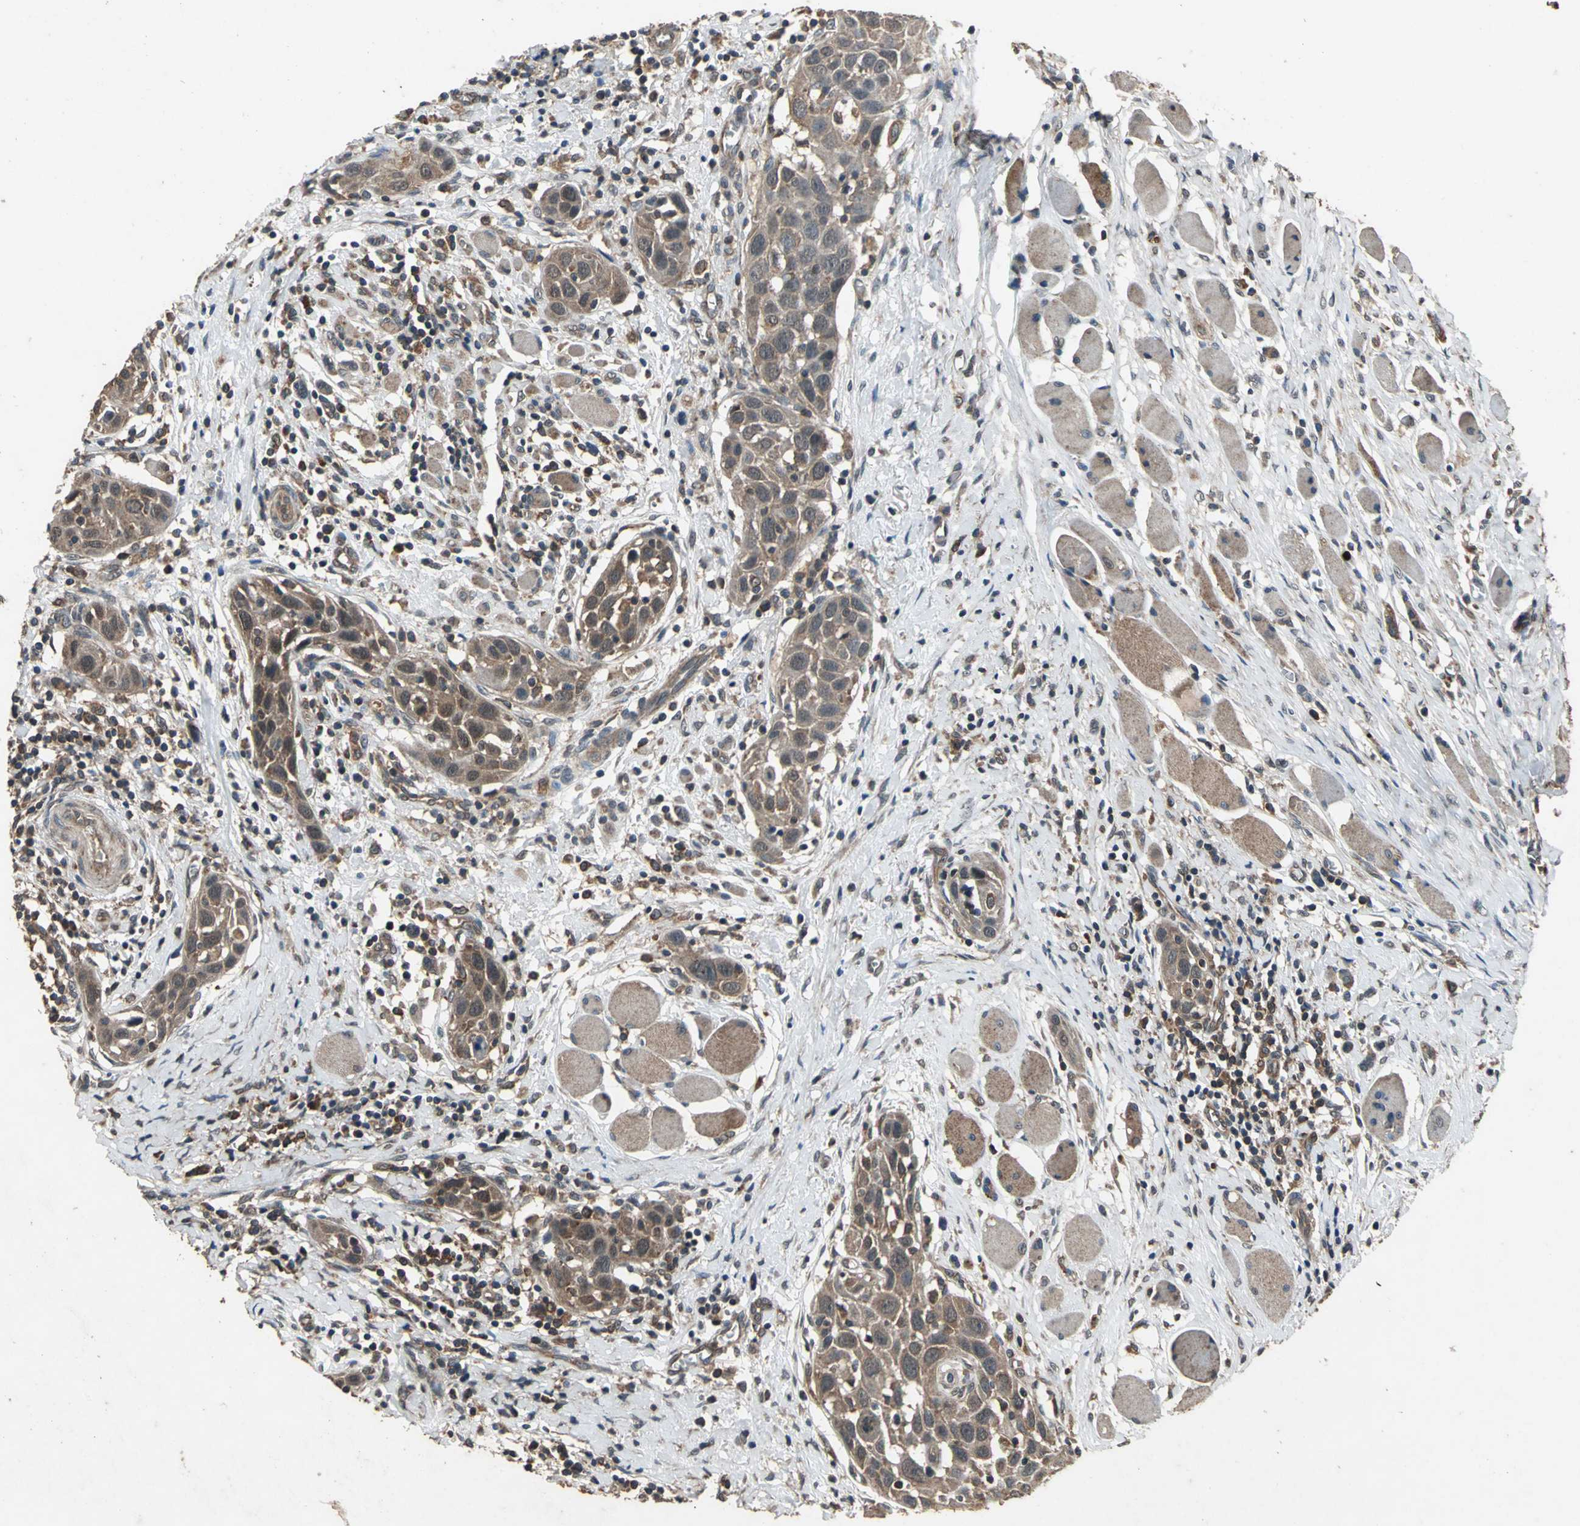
{"staining": {"intensity": "moderate", "quantity": ">75%", "location": "cytoplasmic/membranous,nuclear"}, "tissue": "head and neck cancer", "cell_type": "Tumor cells", "image_type": "cancer", "snomed": [{"axis": "morphology", "description": "Squamous cell carcinoma, NOS"}, {"axis": "topography", "description": "Oral tissue"}, {"axis": "topography", "description": "Head-Neck"}], "caption": "Human head and neck cancer (squamous cell carcinoma) stained with a protein marker reveals moderate staining in tumor cells.", "gene": "ZNF608", "patient": {"sex": "female", "age": 50}}